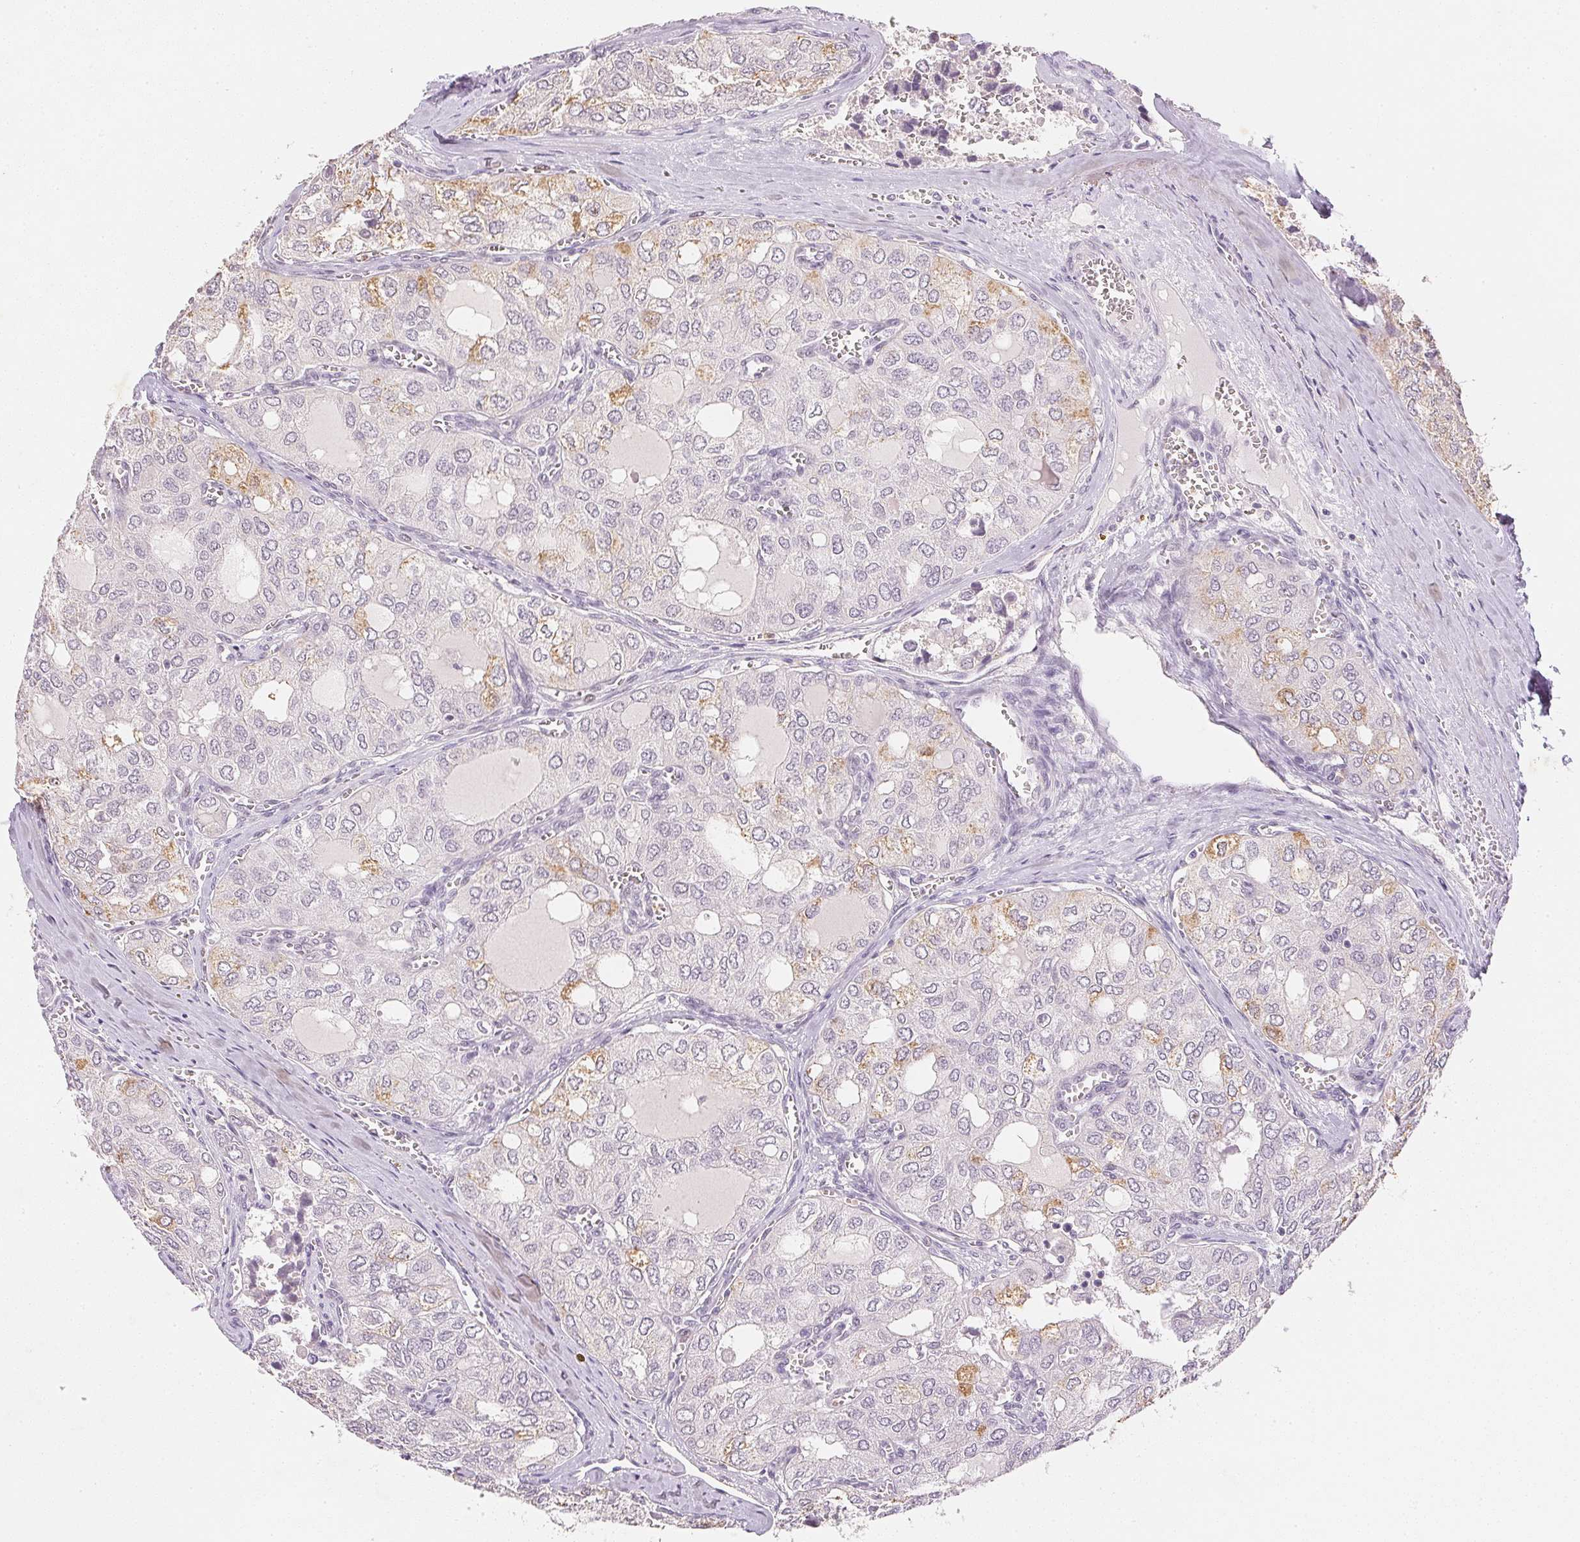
{"staining": {"intensity": "weak", "quantity": "<25%", "location": "cytoplasmic/membranous"}, "tissue": "thyroid cancer", "cell_type": "Tumor cells", "image_type": "cancer", "snomed": [{"axis": "morphology", "description": "Follicular adenoma carcinoma, NOS"}, {"axis": "topography", "description": "Thyroid gland"}], "caption": "High power microscopy micrograph of an IHC histopathology image of thyroid cancer (follicular adenoma carcinoma), revealing no significant positivity in tumor cells.", "gene": "SMTN", "patient": {"sex": "male", "age": 75}}